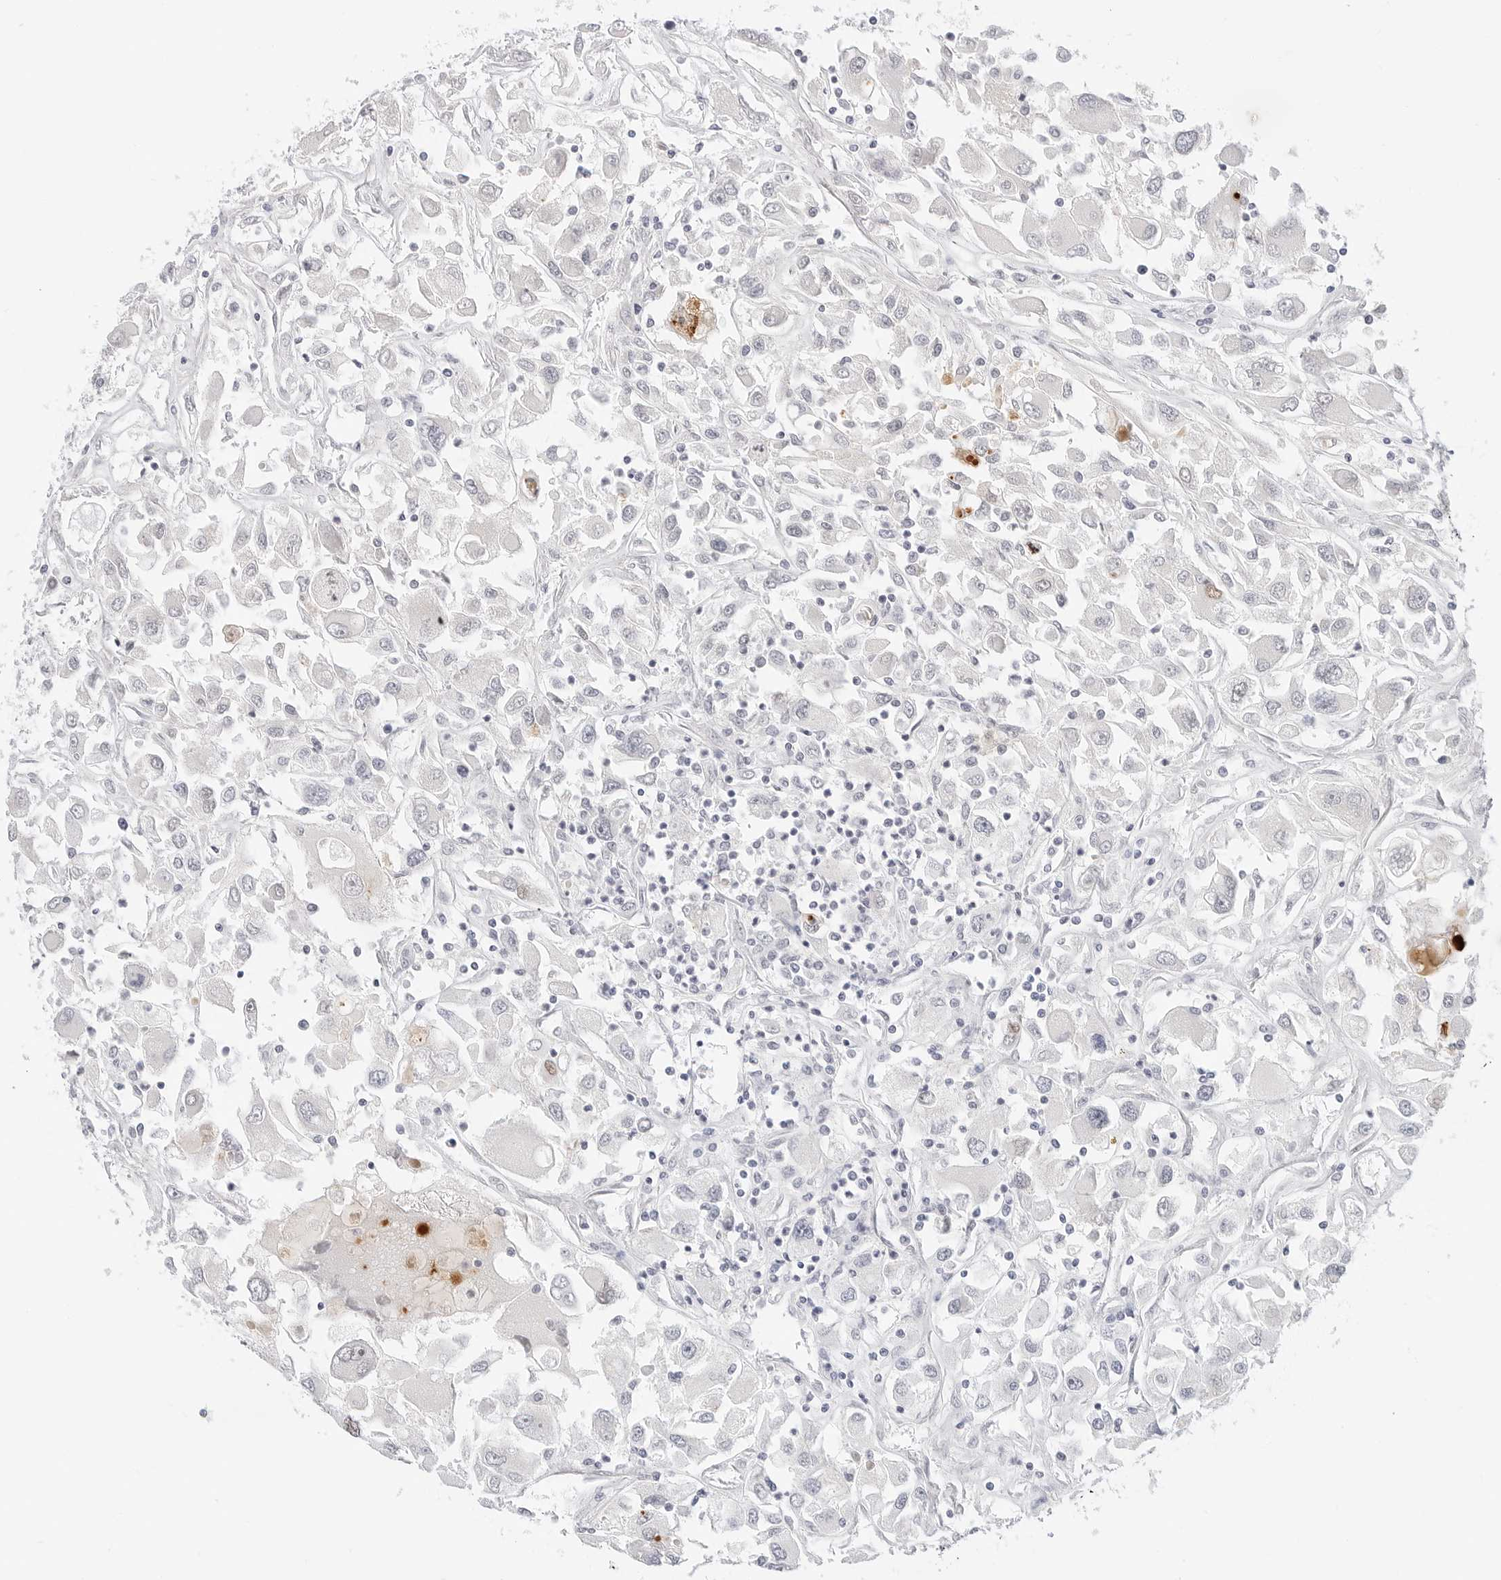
{"staining": {"intensity": "negative", "quantity": "none", "location": "none"}, "tissue": "renal cancer", "cell_type": "Tumor cells", "image_type": "cancer", "snomed": [{"axis": "morphology", "description": "Adenocarcinoma, NOS"}, {"axis": "topography", "description": "Kidney"}], "caption": "A high-resolution micrograph shows IHC staining of renal cancer (adenocarcinoma), which displays no significant positivity in tumor cells. The staining is performed using DAB (3,3'-diaminobenzidine) brown chromogen with nuclei counter-stained in using hematoxylin.", "gene": "SPIDR", "patient": {"sex": "female", "age": 52}}